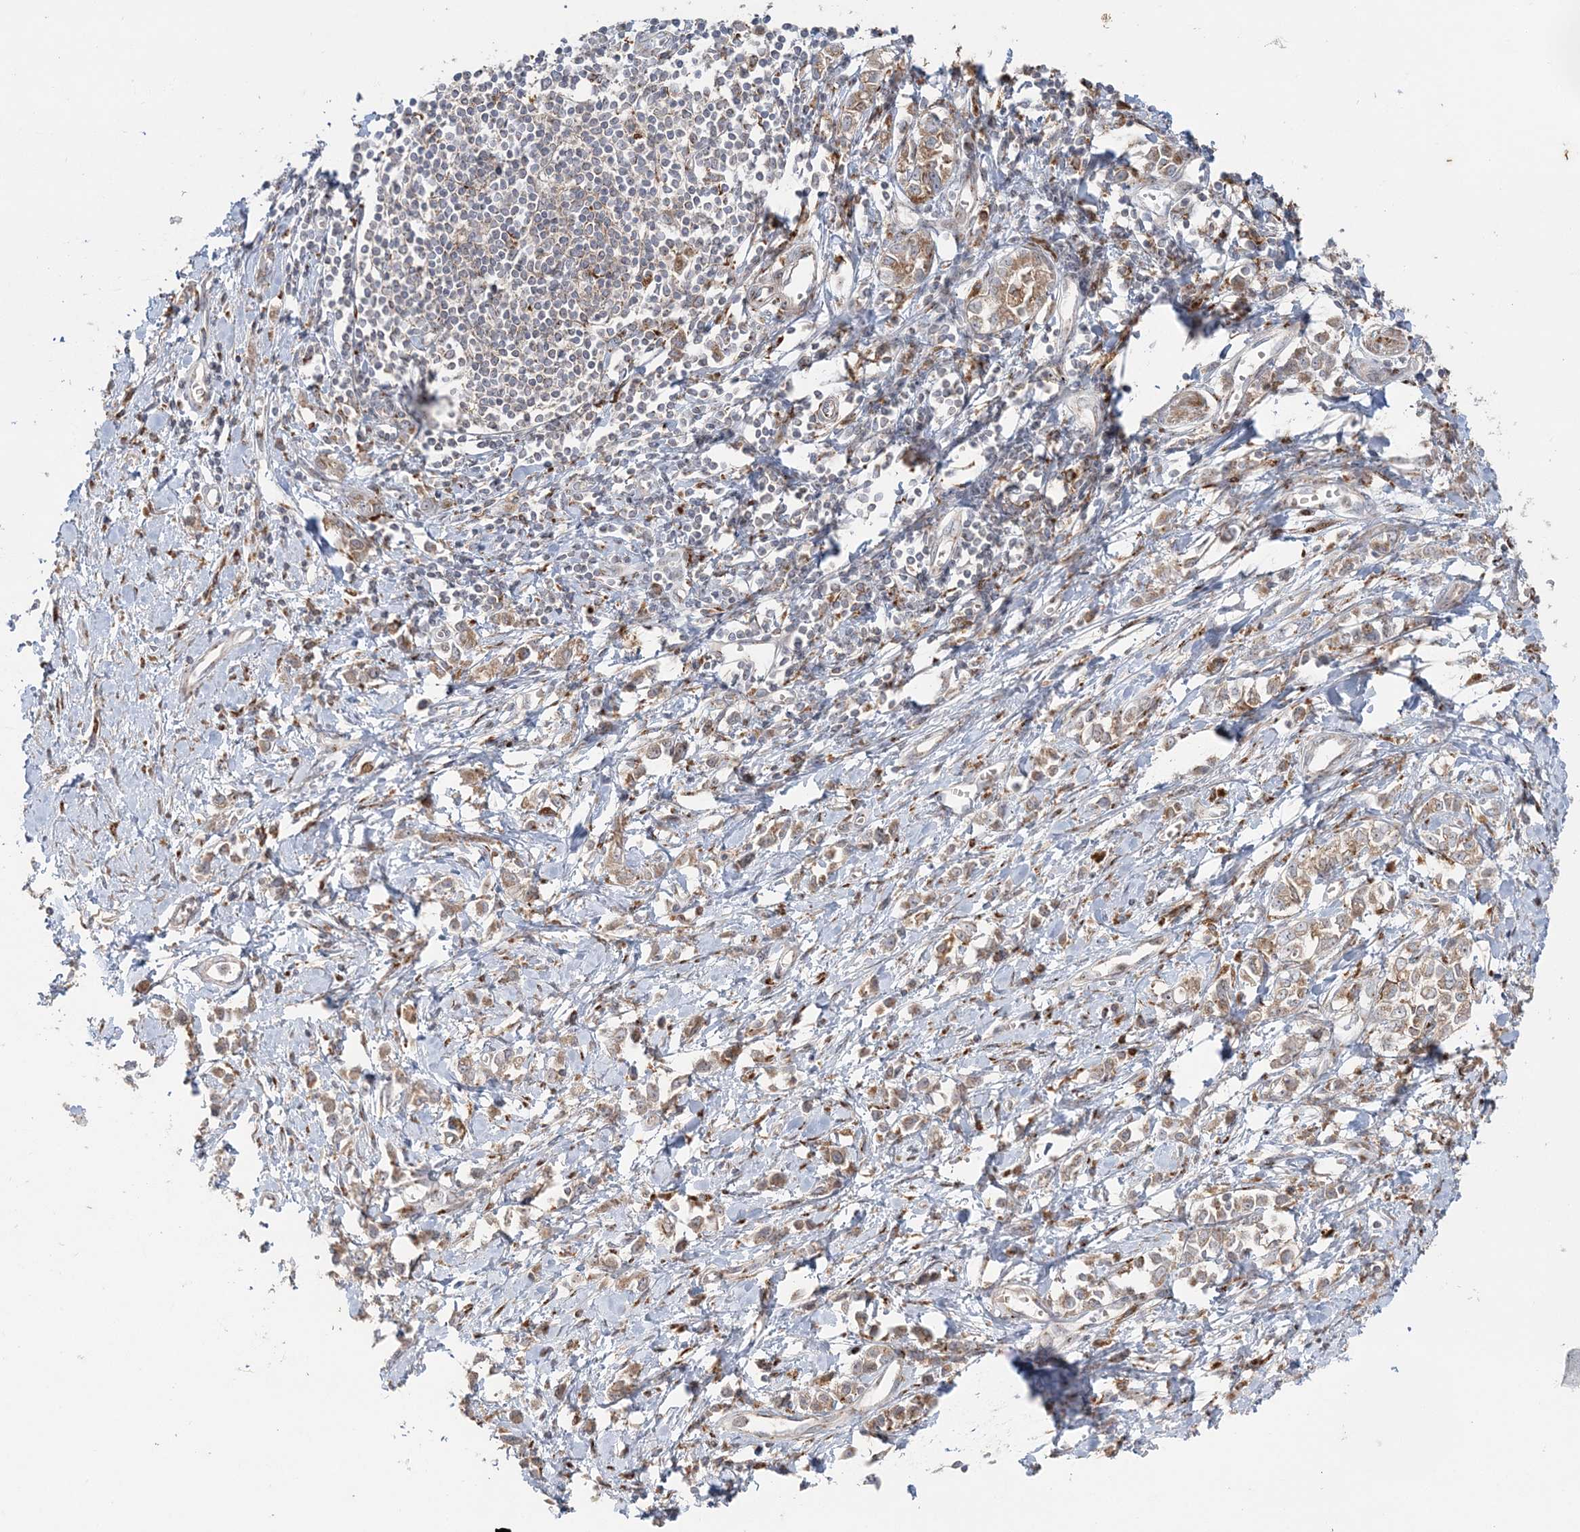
{"staining": {"intensity": "weak", "quantity": ">75%", "location": "cytoplasmic/membranous"}, "tissue": "stomach cancer", "cell_type": "Tumor cells", "image_type": "cancer", "snomed": [{"axis": "morphology", "description": "Adenocarcinoma, NOS"}, {"axis": "topography", "description": "Stomach"}], "caption": "About >75% of tumor cells in human stomach cancer (adenocarcinoma) display weak cytoplasmic/membranous protein staining as visualized by brown immunohistochemical staining.", "gene": "ABCC3", "patient": {"sex": "female", "age": 76}}